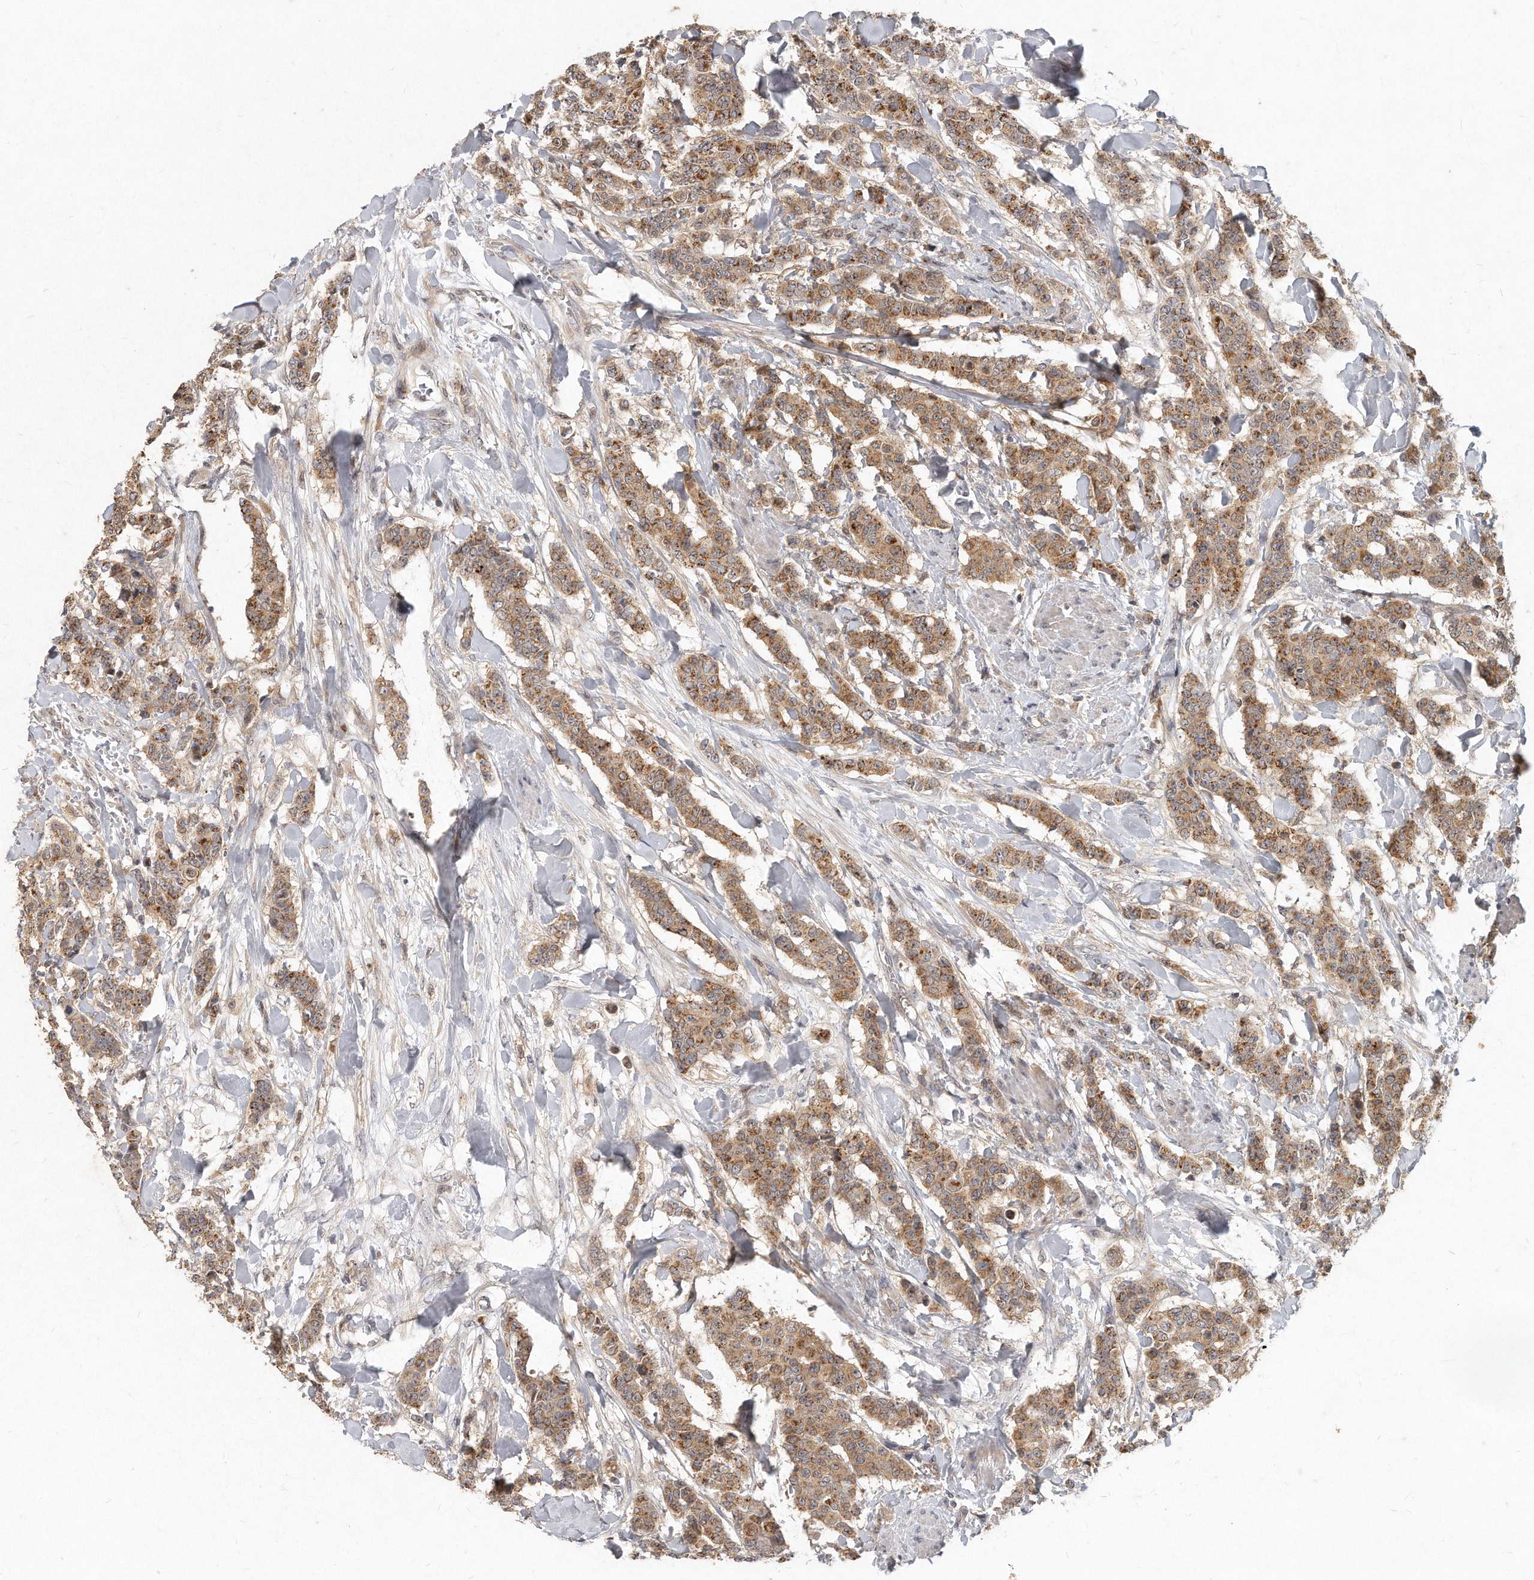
{"staining": {"intensity": "moderate", "quantity": ">75%", "location": "cytoplasmic/membranous"}, "tissue": "breast cancer", "cell_type": "Tumor cells", "image_type": "cancer", "snomed": [{"axis": "morphology", "description": "Duct carcinoma"}, {"axis": "topography", "description": "Breast"}], "caption": "This is an image of immunohistochemistry (IHC) staining of breast invasive ductal carcinoma, which shows moderate positivity in the cytoplasmic/membranous of tumor cells.", "gene": "LGALS8", "patient": {"sex": "female", "age": 40}}